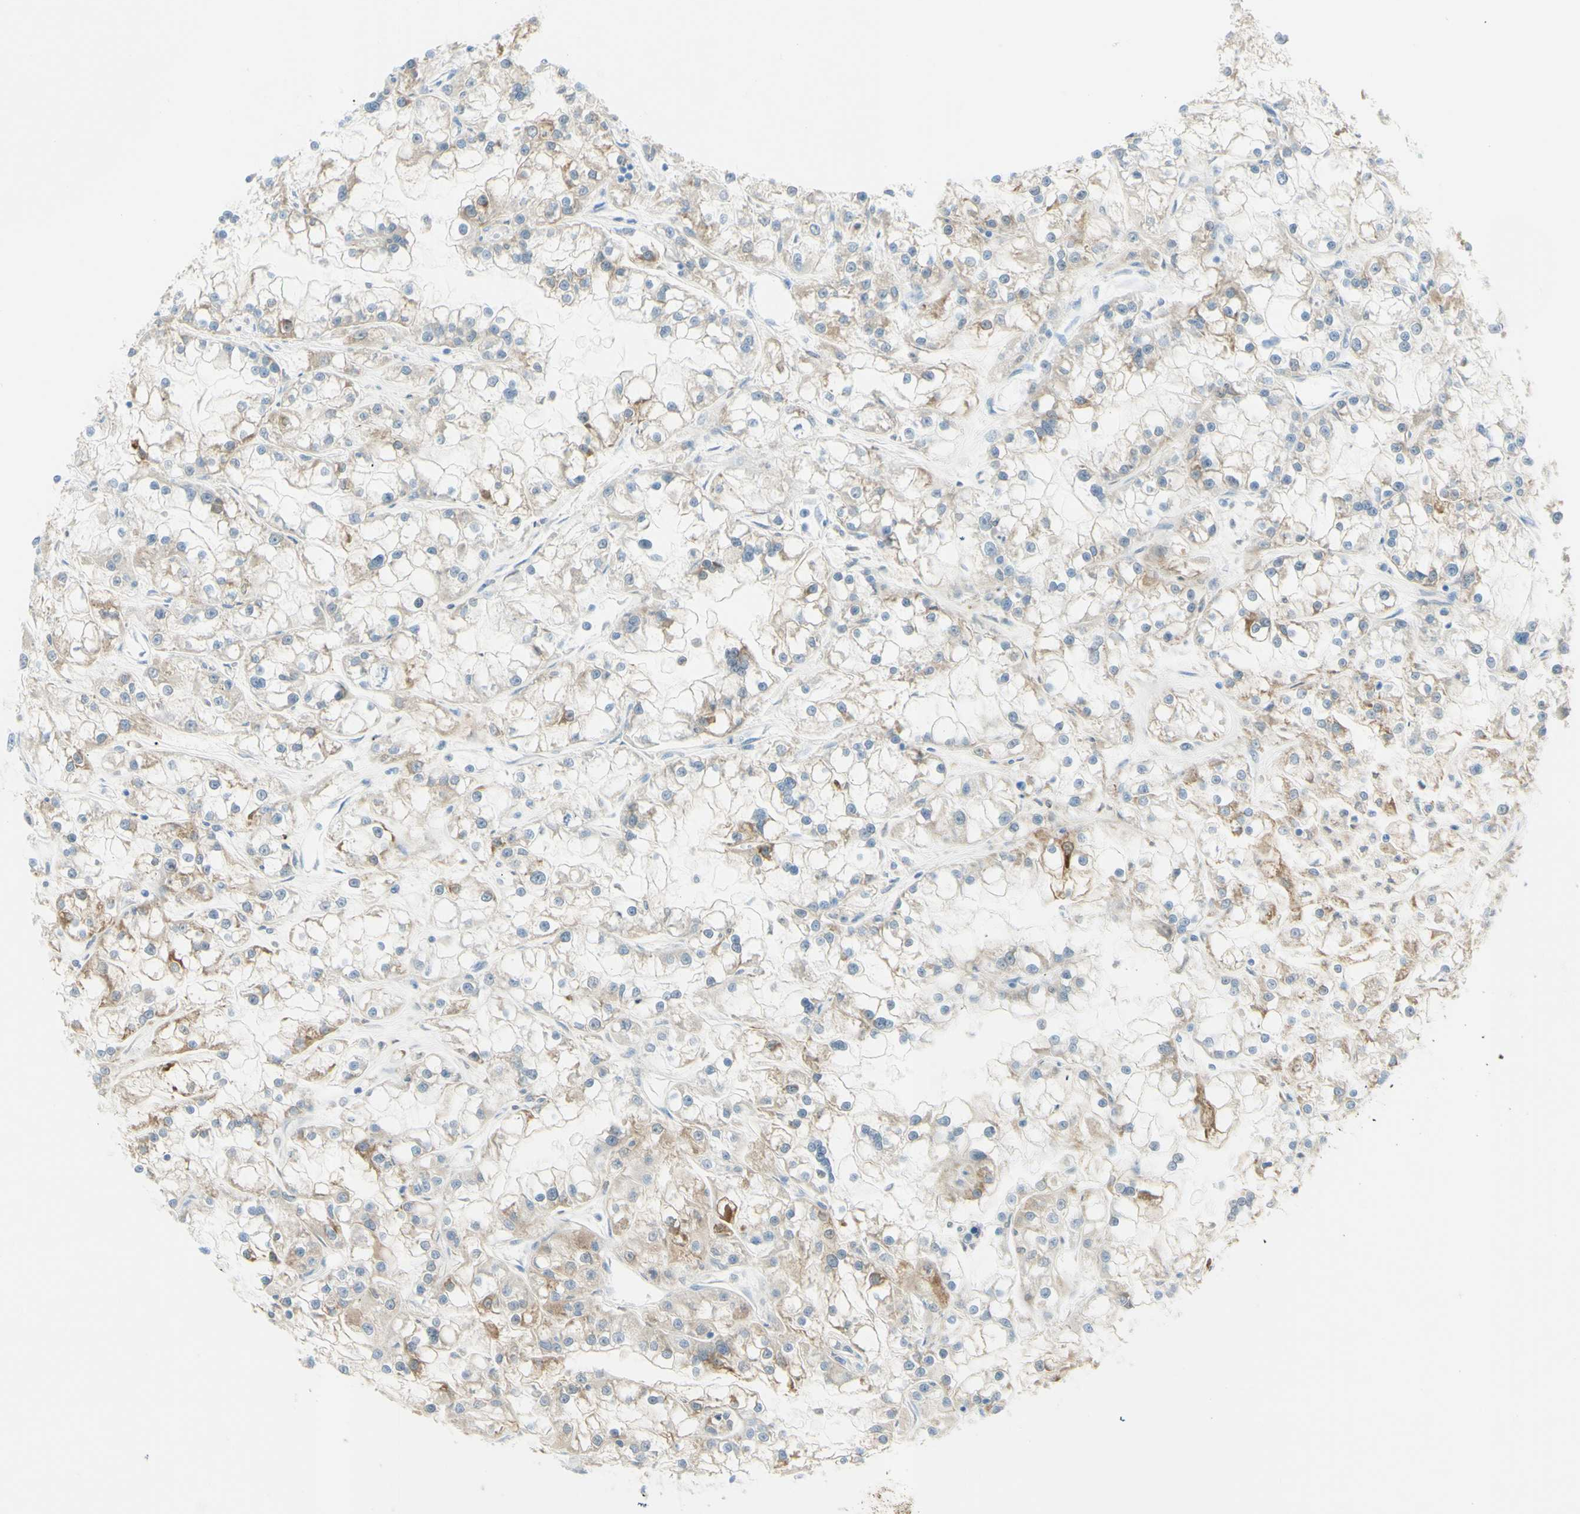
{"staining": {"intensity": "weak", "quantity": "<25%", "location": "cytoplasmic/membranous"}, "tissue": "renal cancer", "cell_type": "Tumor cells", "image_type": "cancer", "snomed": [{"axis": "morphology", "description": "Adenocarcinoma, NOS"}, {"axis": "topography", "description": "Kidney"}], "caption": "The photomicrograph exhibits no staining of tumor cells in renal adenocarcinoma. (Immunohistochemistry, brightfield microscopy, high magnification).", "gene": "TSPAN1", "patient": {"sex": "female", "age": 52}}